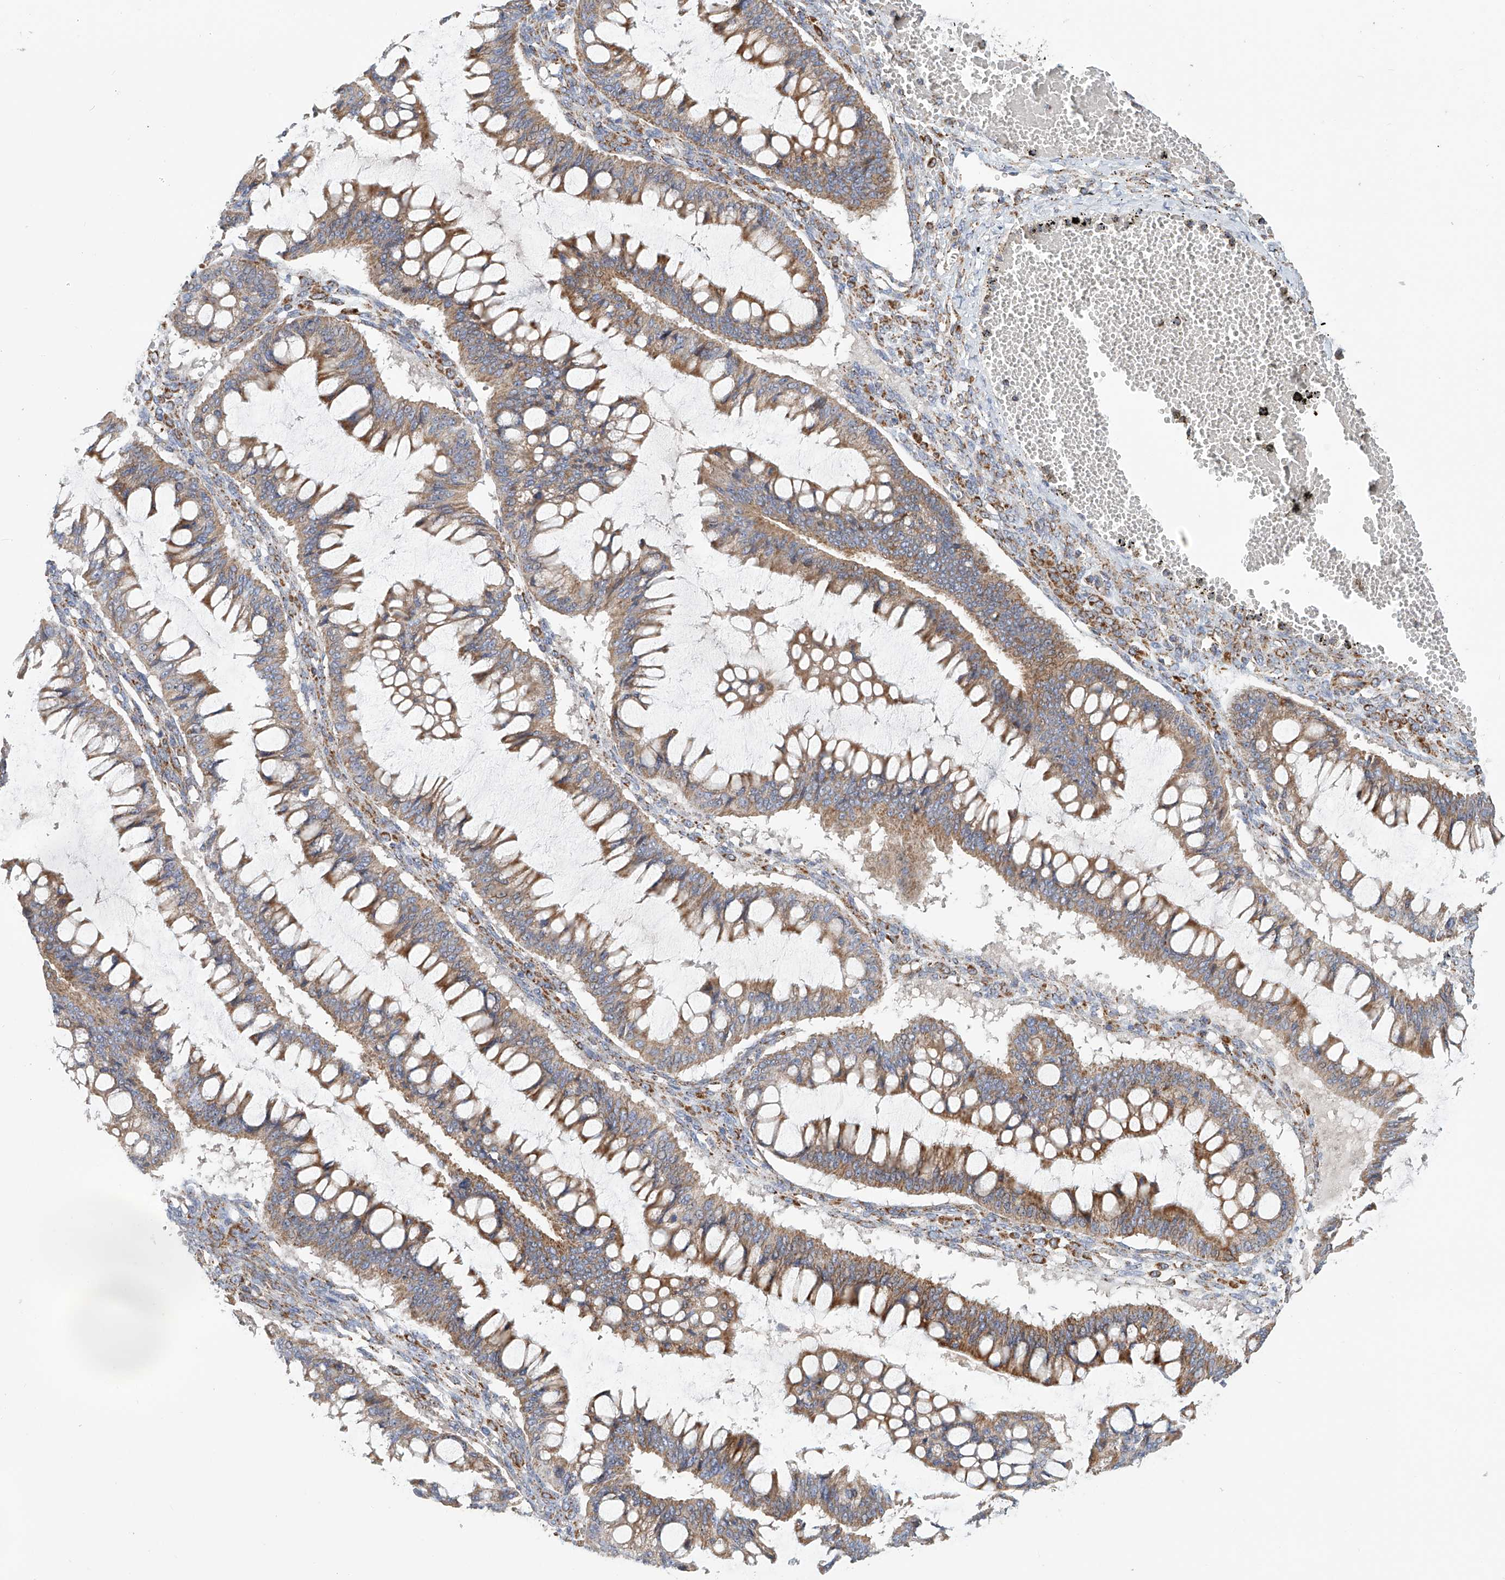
{"staining": {"intensity": "moderate", "quantity": "25%-75%", "location": "cytoplasmic/membranous"}, "tissue": "ovarian cancer", "cell_type": "Tumor cells", "image_type": "cancer", "snomed": [{"axis": "morphology", "description": "Cystadenocarcinoma, mucinous, NOS"}, {"axis": "topography", "description": "Ovary"}], "caption": "Immunohistochemical staining of ovarian mucinous cystadenocarcinoma exhibits medium levels of moderate cytoplasmic/membranous expression in about 25%-75% of tumor cells.", "gene": "MCL1", "patient": {"sex": "female", "age": 73}}